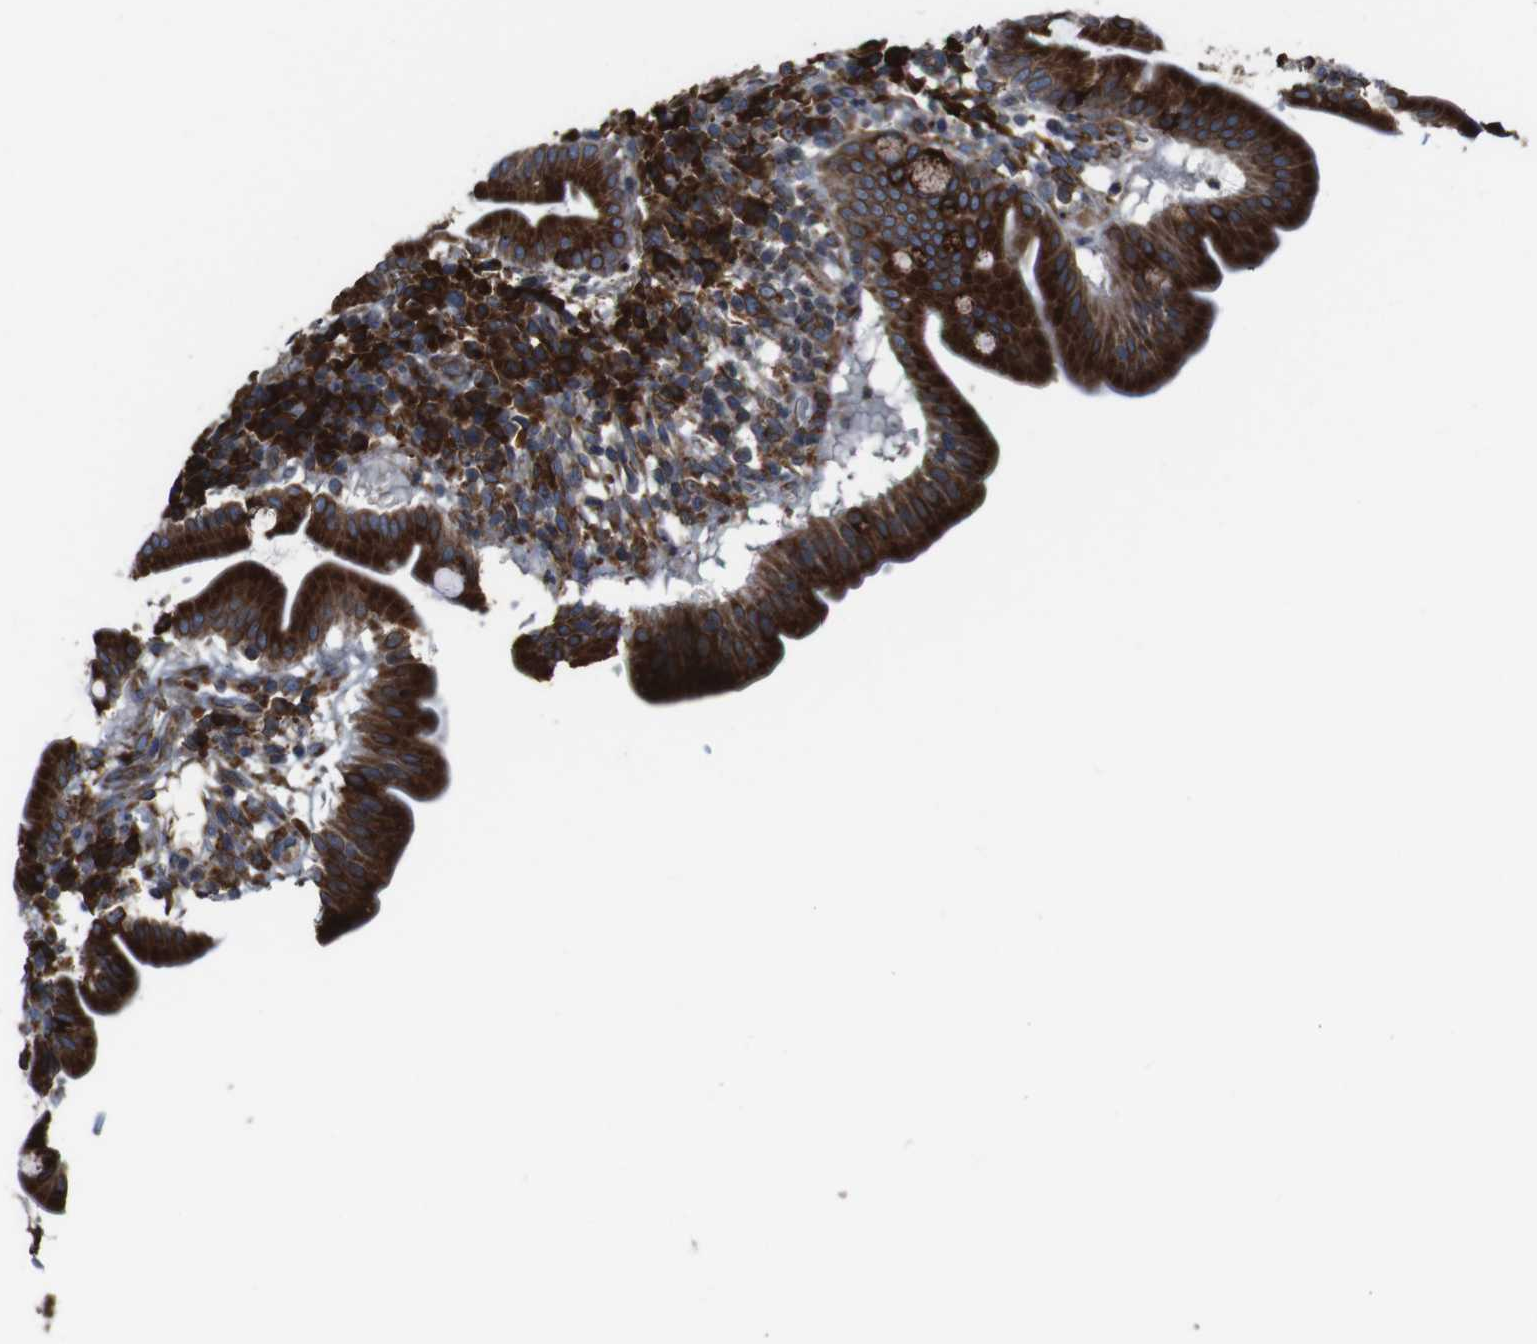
{"staining": {"intensity": "strong", "quantity": ">75%", "location": "cytoplasmic/membranous"}, "tissue": "duodenum", "cell_type": "Glandular cells", "image_type": "normal", "snomed": [{"axis": "morphology", "description": "Normal tissue, NOS"}, {"axis": "topography", "description": "Duodenum"}], "caption": "There is high levels of strong cytoplasmic/membranous positivity in glandular cells of benign duodenum, as demonstrated by immunohistochemical staining (brown color).", "gene": "UGGT1", "patient": {"sex": "male", "age": 50}}